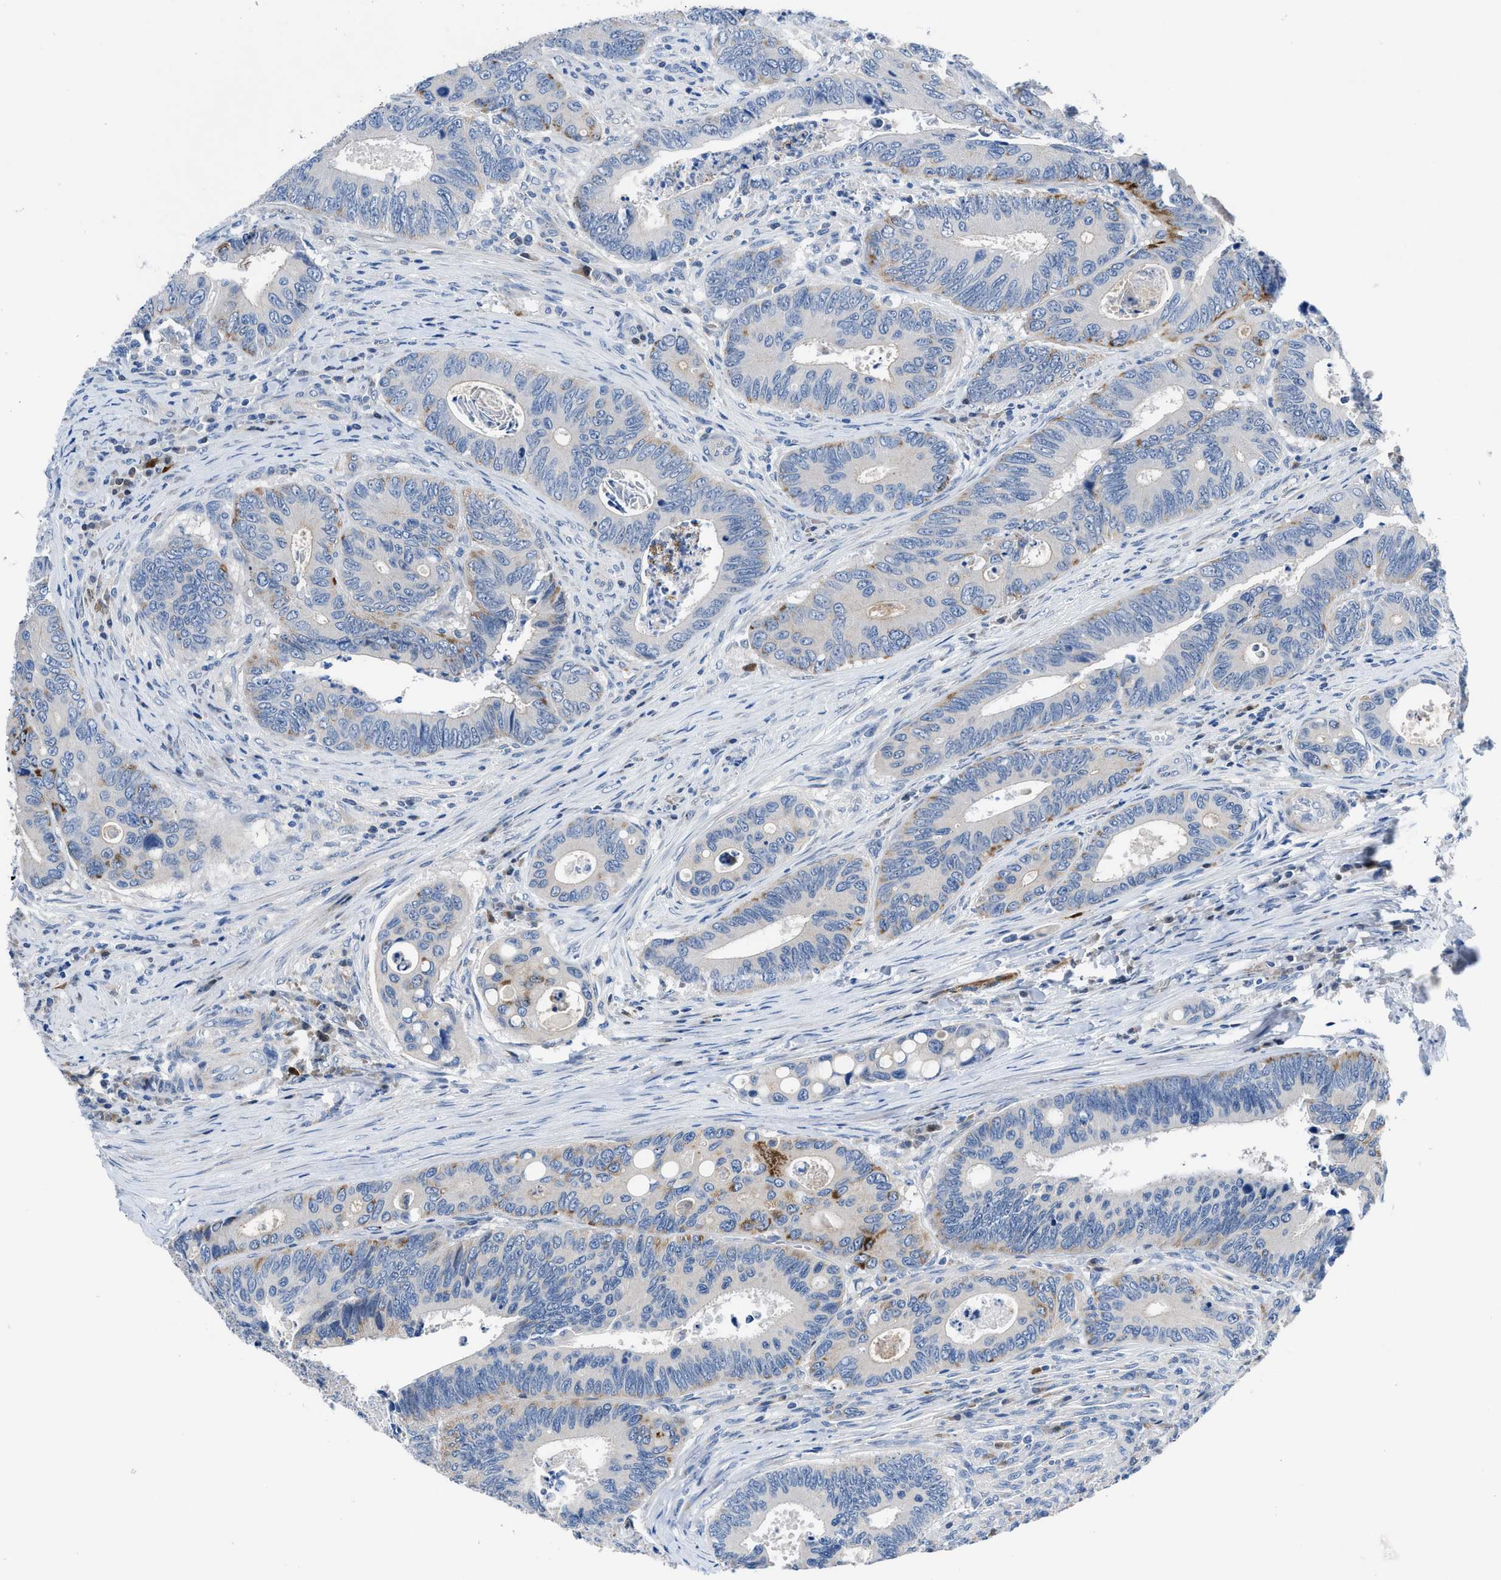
{"staining": {"intensity": "moderate", "quantity": "<25%", "location": "cytoplasmic/membranous"}, "tissue": "colorectal cancer", "cell_type": "Tumor cells", "image_type": "cancer", "snomed": [{"axis": "morphology", "description": "Inflammation, NOS"}, {"axis": "morphology", "description": "Adenocarcinoma, NOS"}, {"axis": "topography", "description": "Colon"}], "caption": "Immunohistochemistry (IHC) of colorectal cancer (adenocarcinoma) shows low levels of moderate cytoplasmic/membranous expression in about <25% of tumor cells.", "gene": "UAP1", "patient": {"sex": "male", "age": 72}}